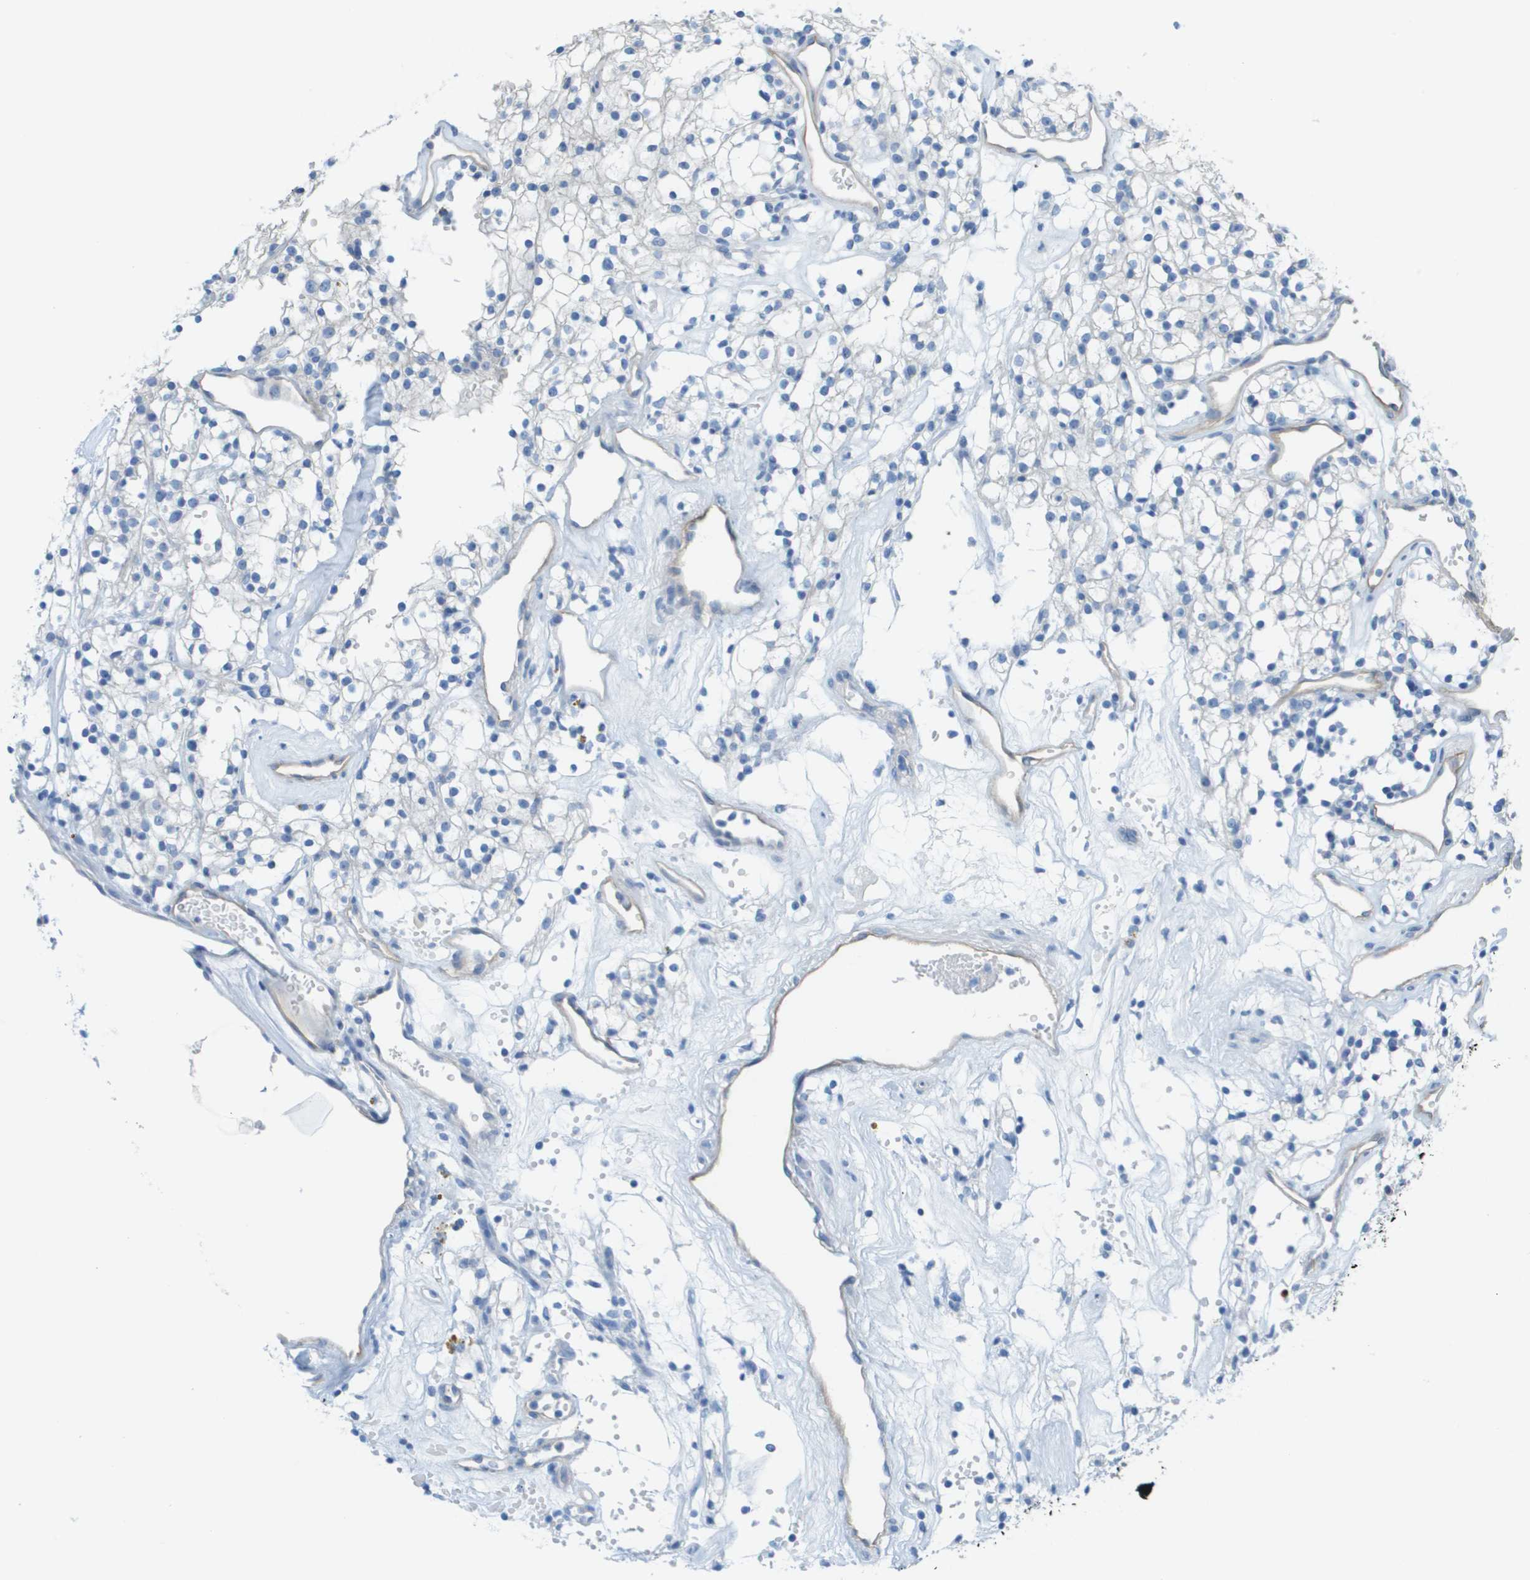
{"staining": {"intensity": "negative", "quantity": "none", "location": "none"}, "tissue": "renal cancer", "cell_type": "Tumor cells", "image_type": "cancer", "snomed": [{"axis": "morphology", "description": "Adenocarcinoma, NOS"}, {"axis": "topography", "description": "Kidney"}], "caption": "The histopathology image reveals no significant positivity in tumor cells of renal cancer (adenocarcinoma).", "gene": "CD46", "patient": {"sex": "male", "age": 59}}